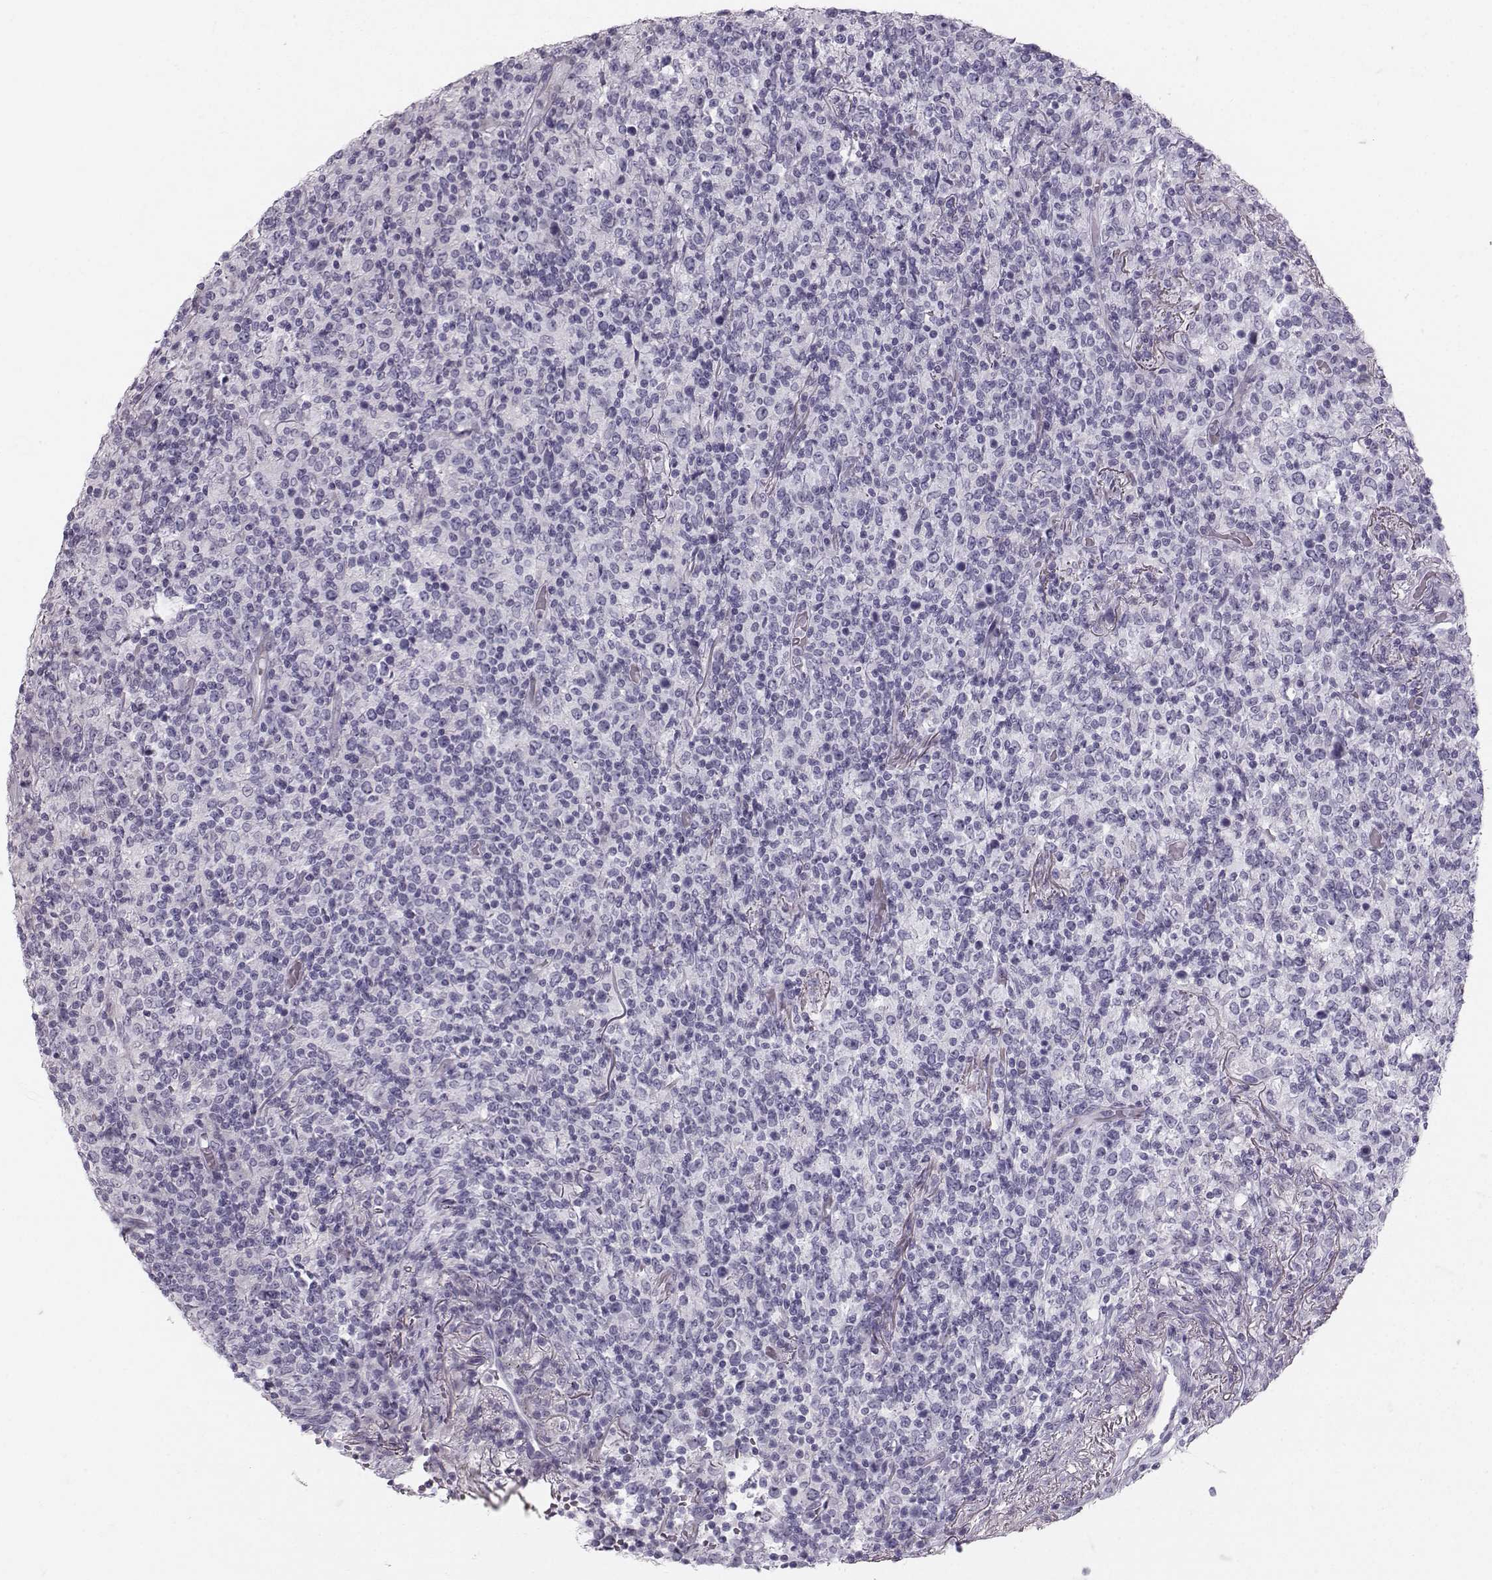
{"staining": {"intensity": "negative", "quantity": "none", "location": "none"}, "tissue": "lymphoma", "cell_type": "Tumor cells", "image_type": "cancer", "snomed": [{"axis": "morphology", "description": "Malignant lymphoma, non-Hodgkin's type, High grade"}, {"axis": "topography", "description": "Lung"}], "caption": "Tumor cells are negative for protein expression in human lymphoma. (Brightfield microscopy of DAB (3,3'-diaminobenzidine) immunohistochemistry at high magnification).", "gene": "CASR", "patient": {"sex": "male", "age": 79}}